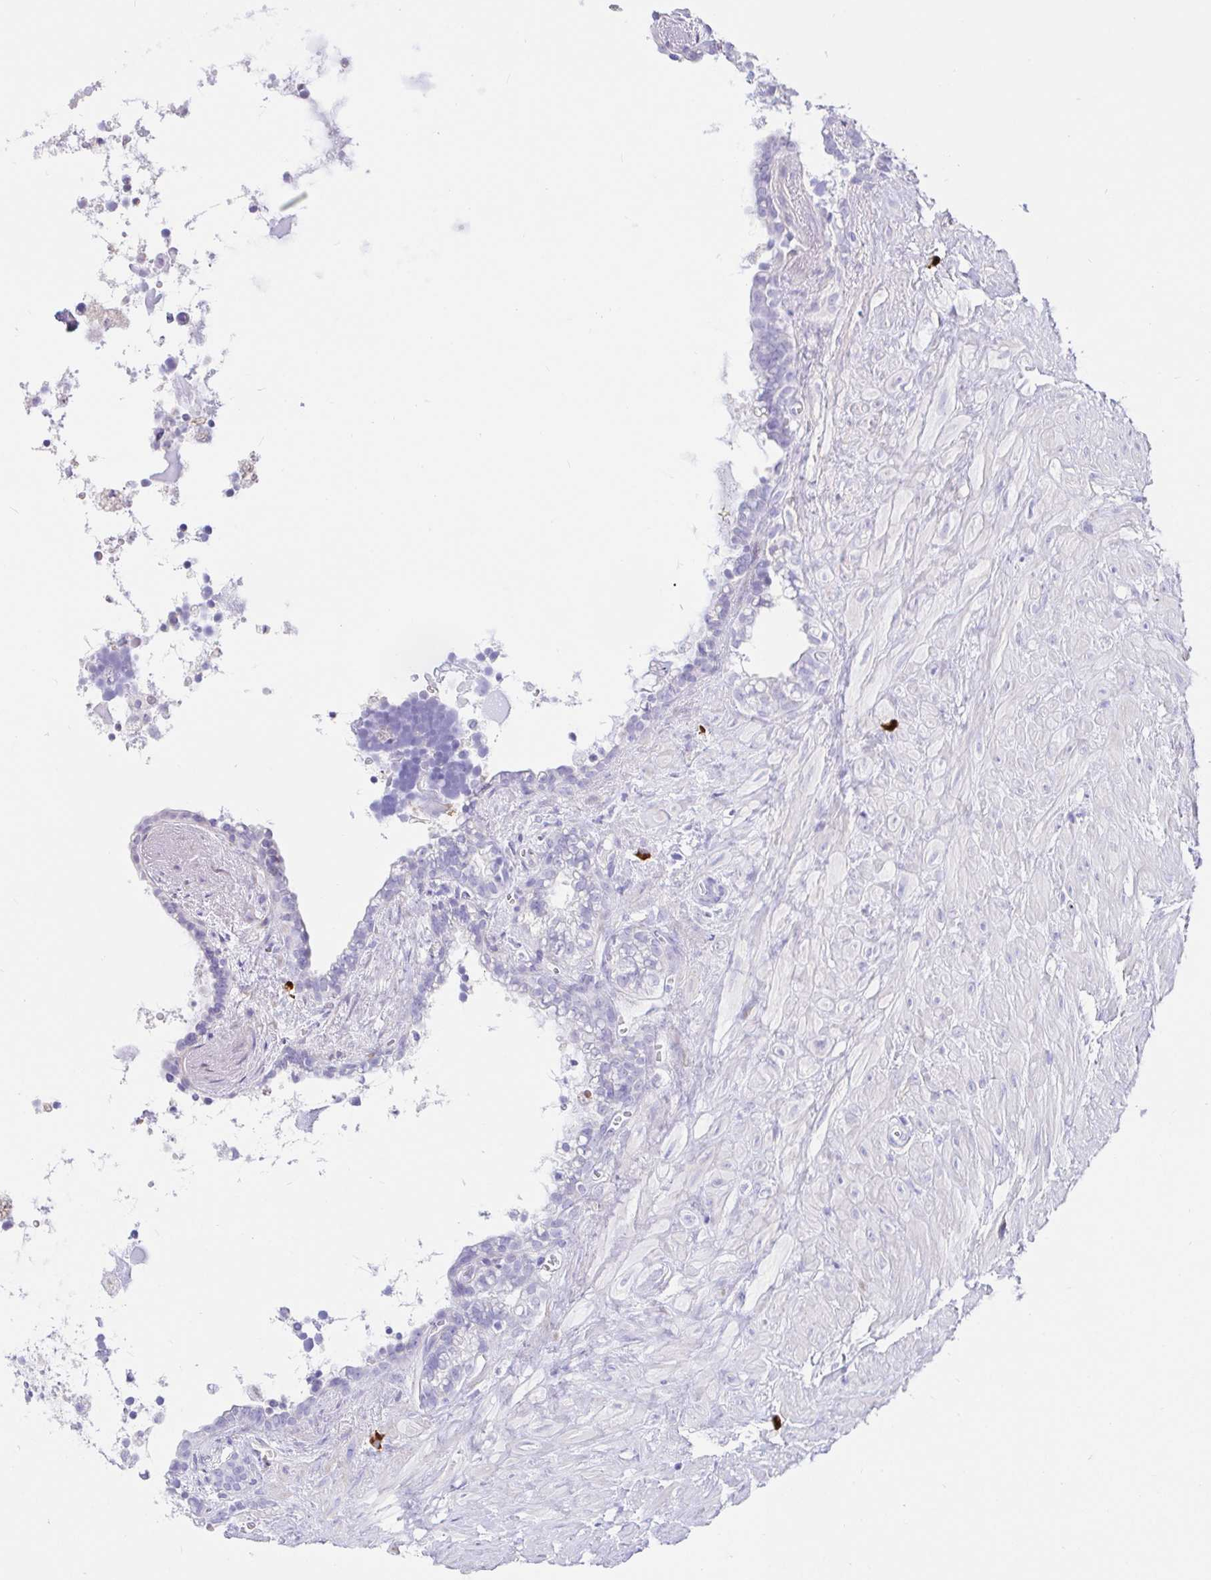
{"staining": {"intensity": "negative", "quantity": "none", "location": "none"}, "tissue": "seminal vesicle", "cell_type": "Glandular cells", "image_type": "normal", "snomed": [{"axis": "morphology", "description": "Normal tissue, NOS"}, {"axis": "topography", "description": "Seminal veicle"}], "caption": "High power microscopy micrograph of an IHC micrograph of benign seminal vesicle, revealing no significant staining in glandular cells.", "gene": "CCDC62", "patient": {"sex": "male", "age": 76}}